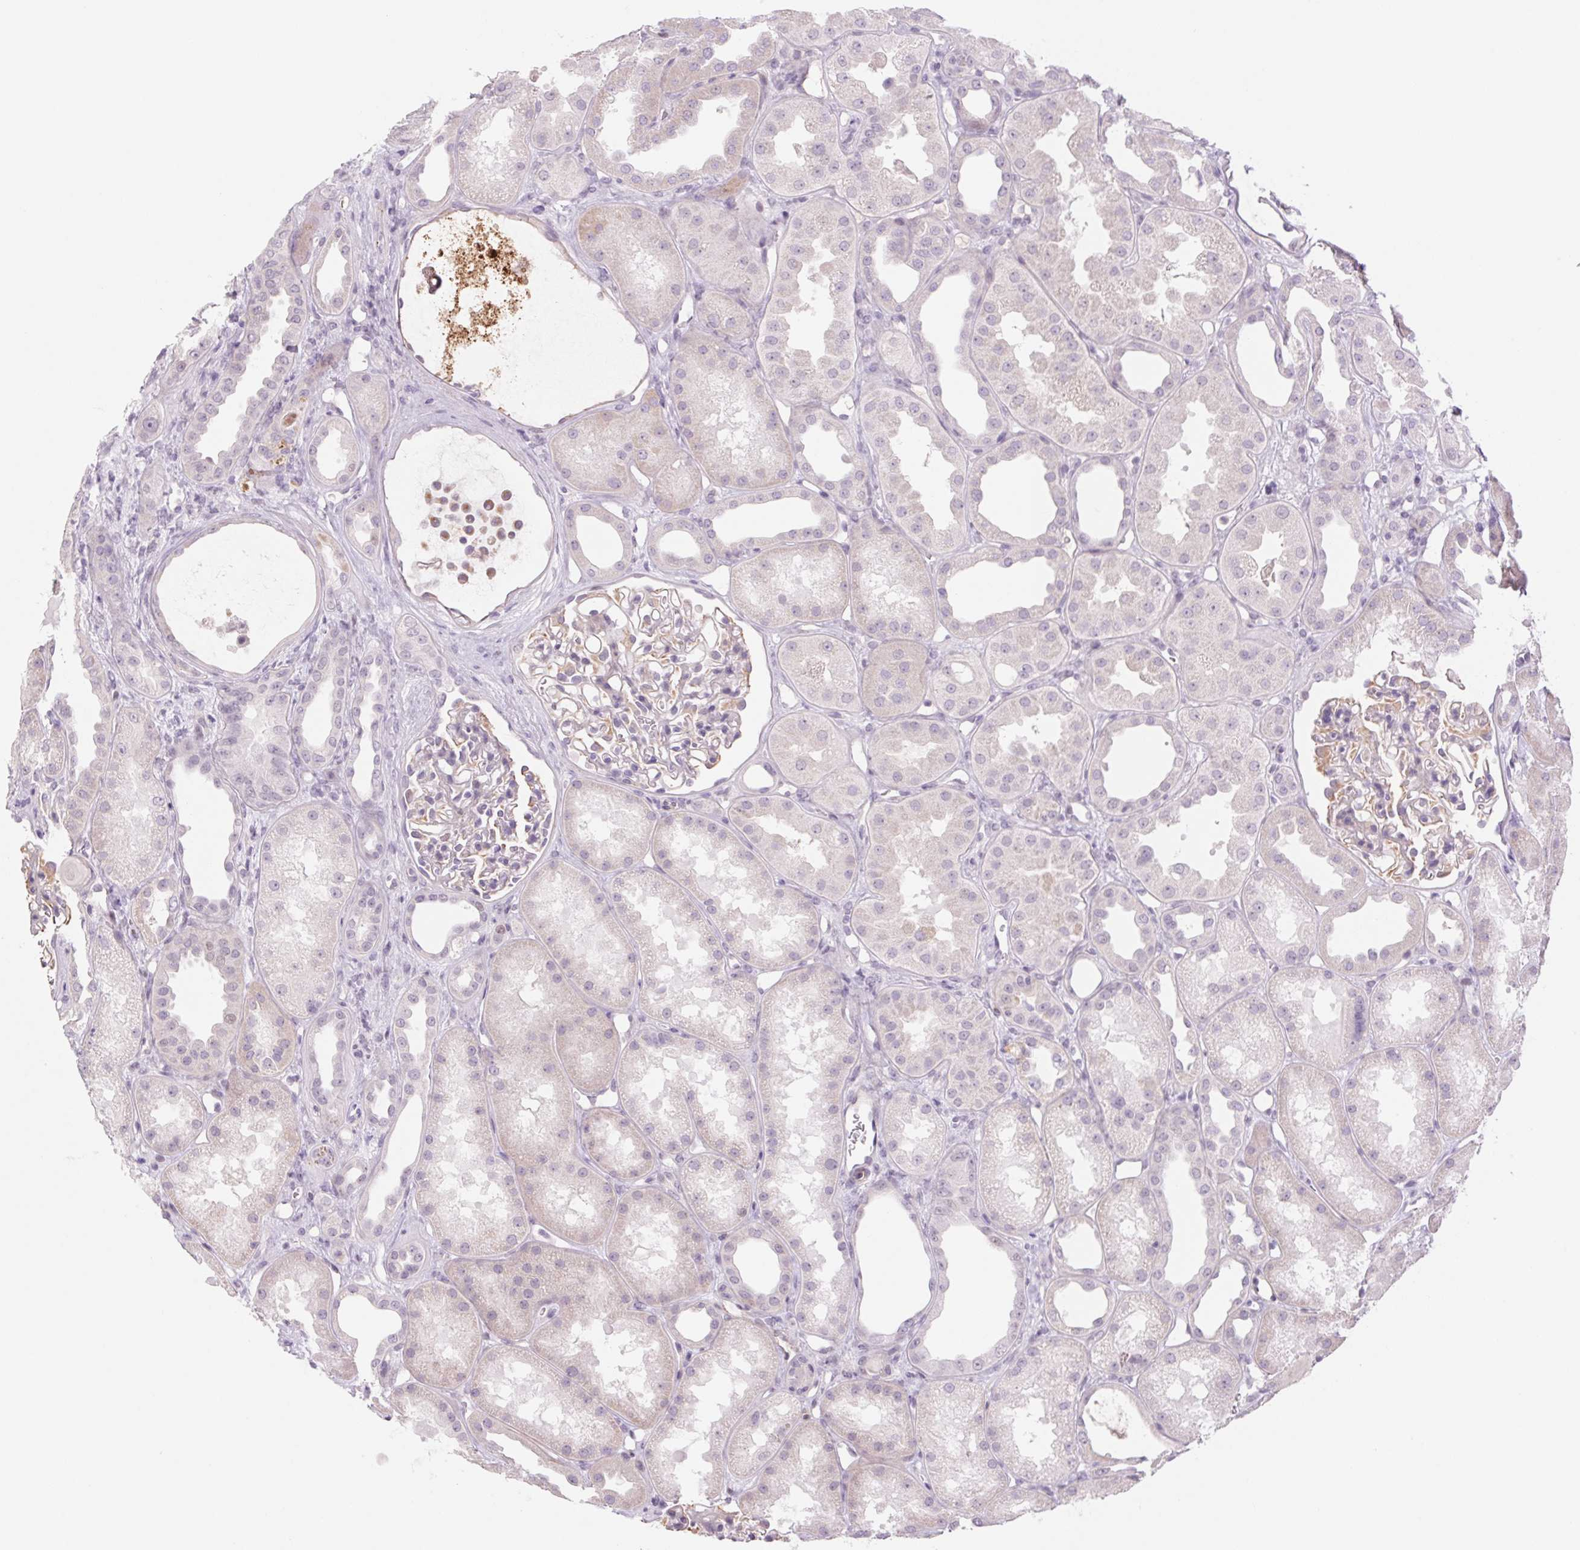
{"staining": {"intensity": "weak", "quantity": "<25%", "location": "cytoplasmic/membranous"}, "tissue": "kidney", "cell_type": "Cells in glomeruli", "image_type": "normal", "snomed": [{"axis": "morphology", "description": "Normal tissue, NOS"}, {"axis": "topography", "description": "Kidney"}], "caption": "DAB immunohistochemical staining of unremarkable kidney displays no significant staining in cells in glomeruli.", "gene": "KRT1", "patient": {"sex": "male", "age": 61}}